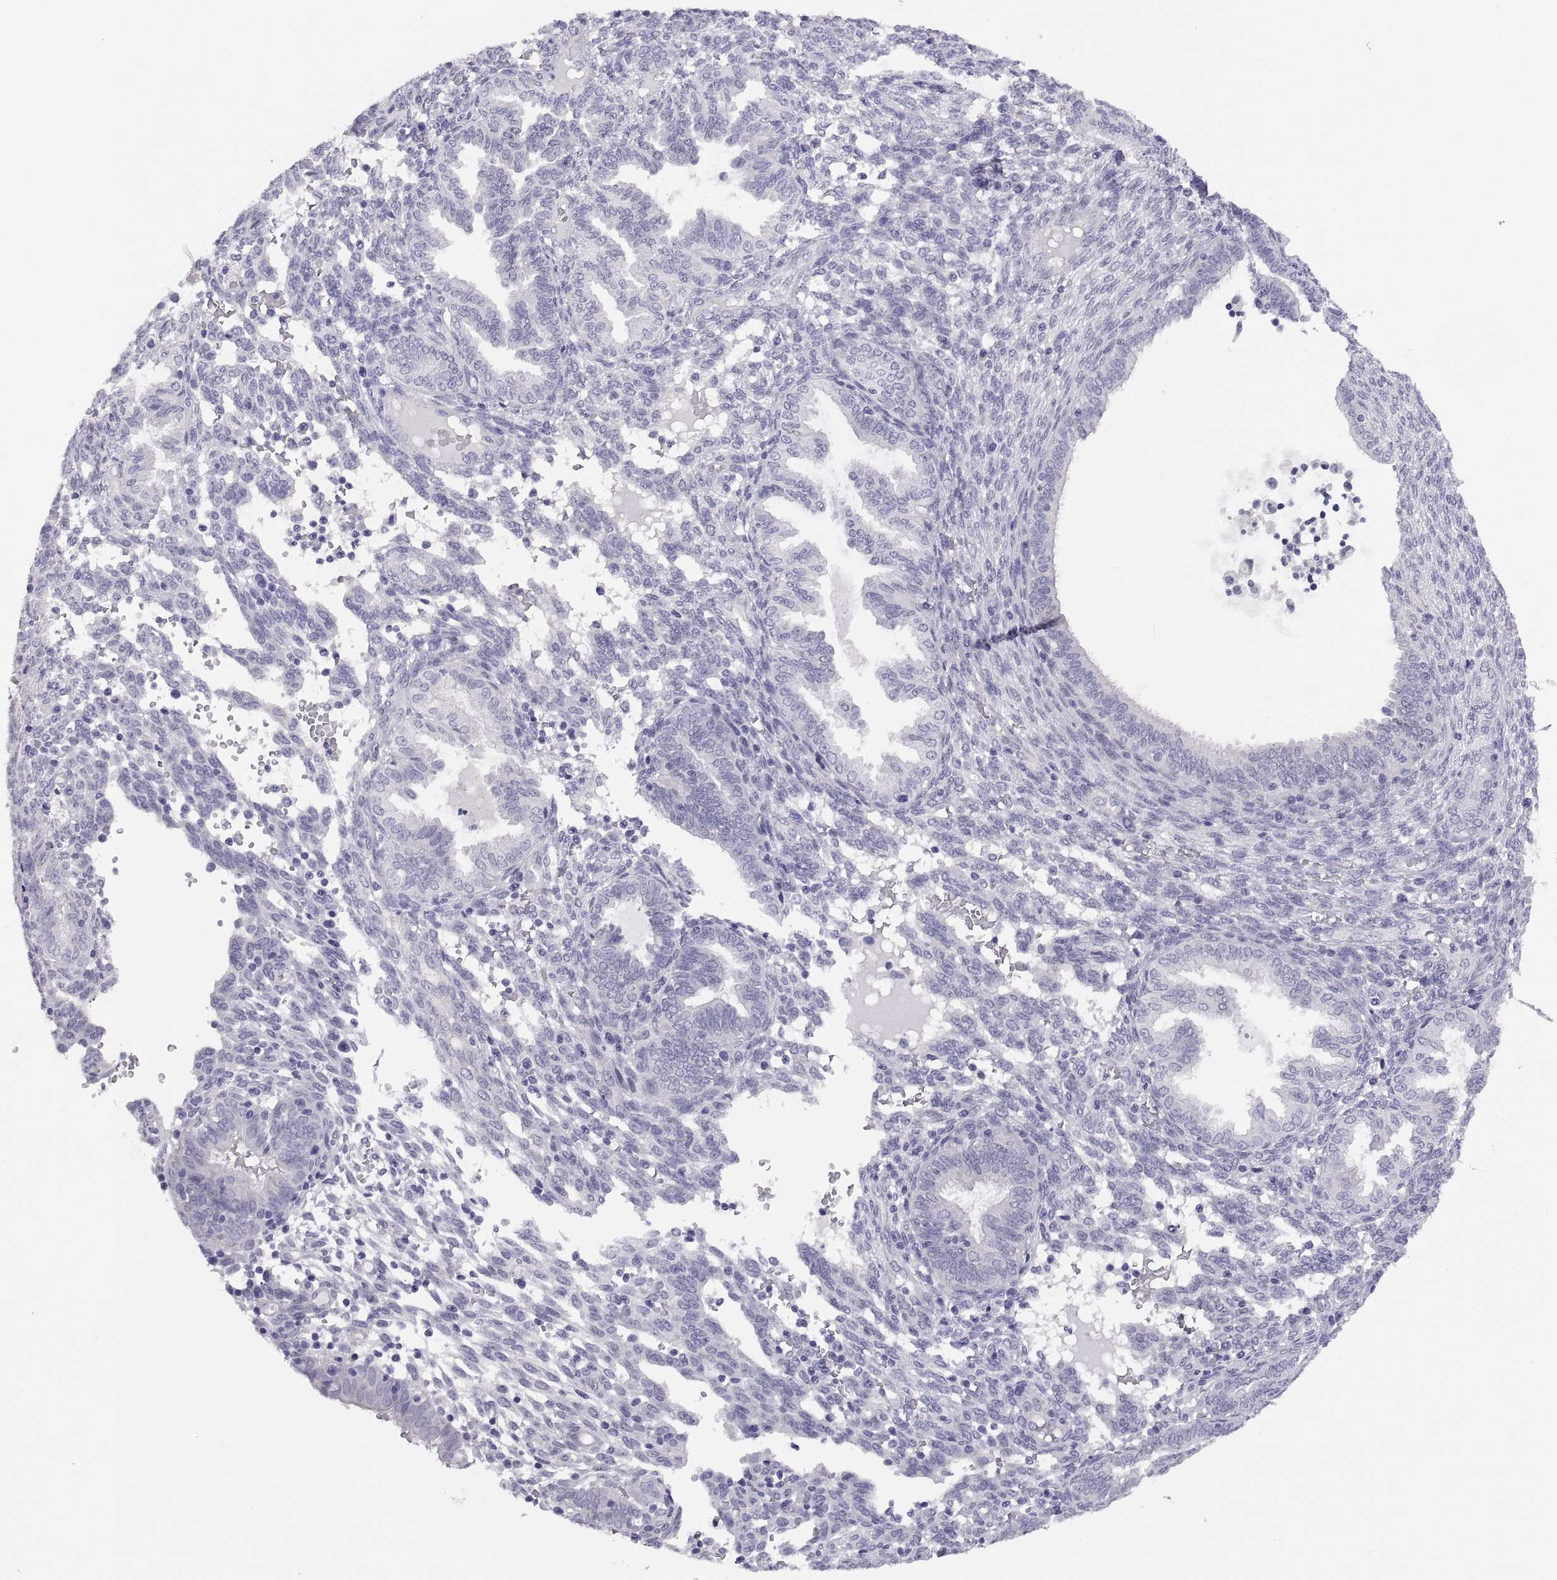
{"staining": {"intensity": "negative", "quantity": "none", "location": "none"}, "tissue": "endometrium", "cell_type": "Cells in endometrial stroma", "image_type": "normal", "snomed": [{"axis": "morphology", "description": "Normal tissue, NOS"}, {"axis": "topography", "description": "Endometrium"}], "caption": "Immunohistochemical staining of normal human endometrium reveals no significant staining in cells in endometrial stroma.", "gene": "STRC", "patient": {"sex": "female", "age": 42}}